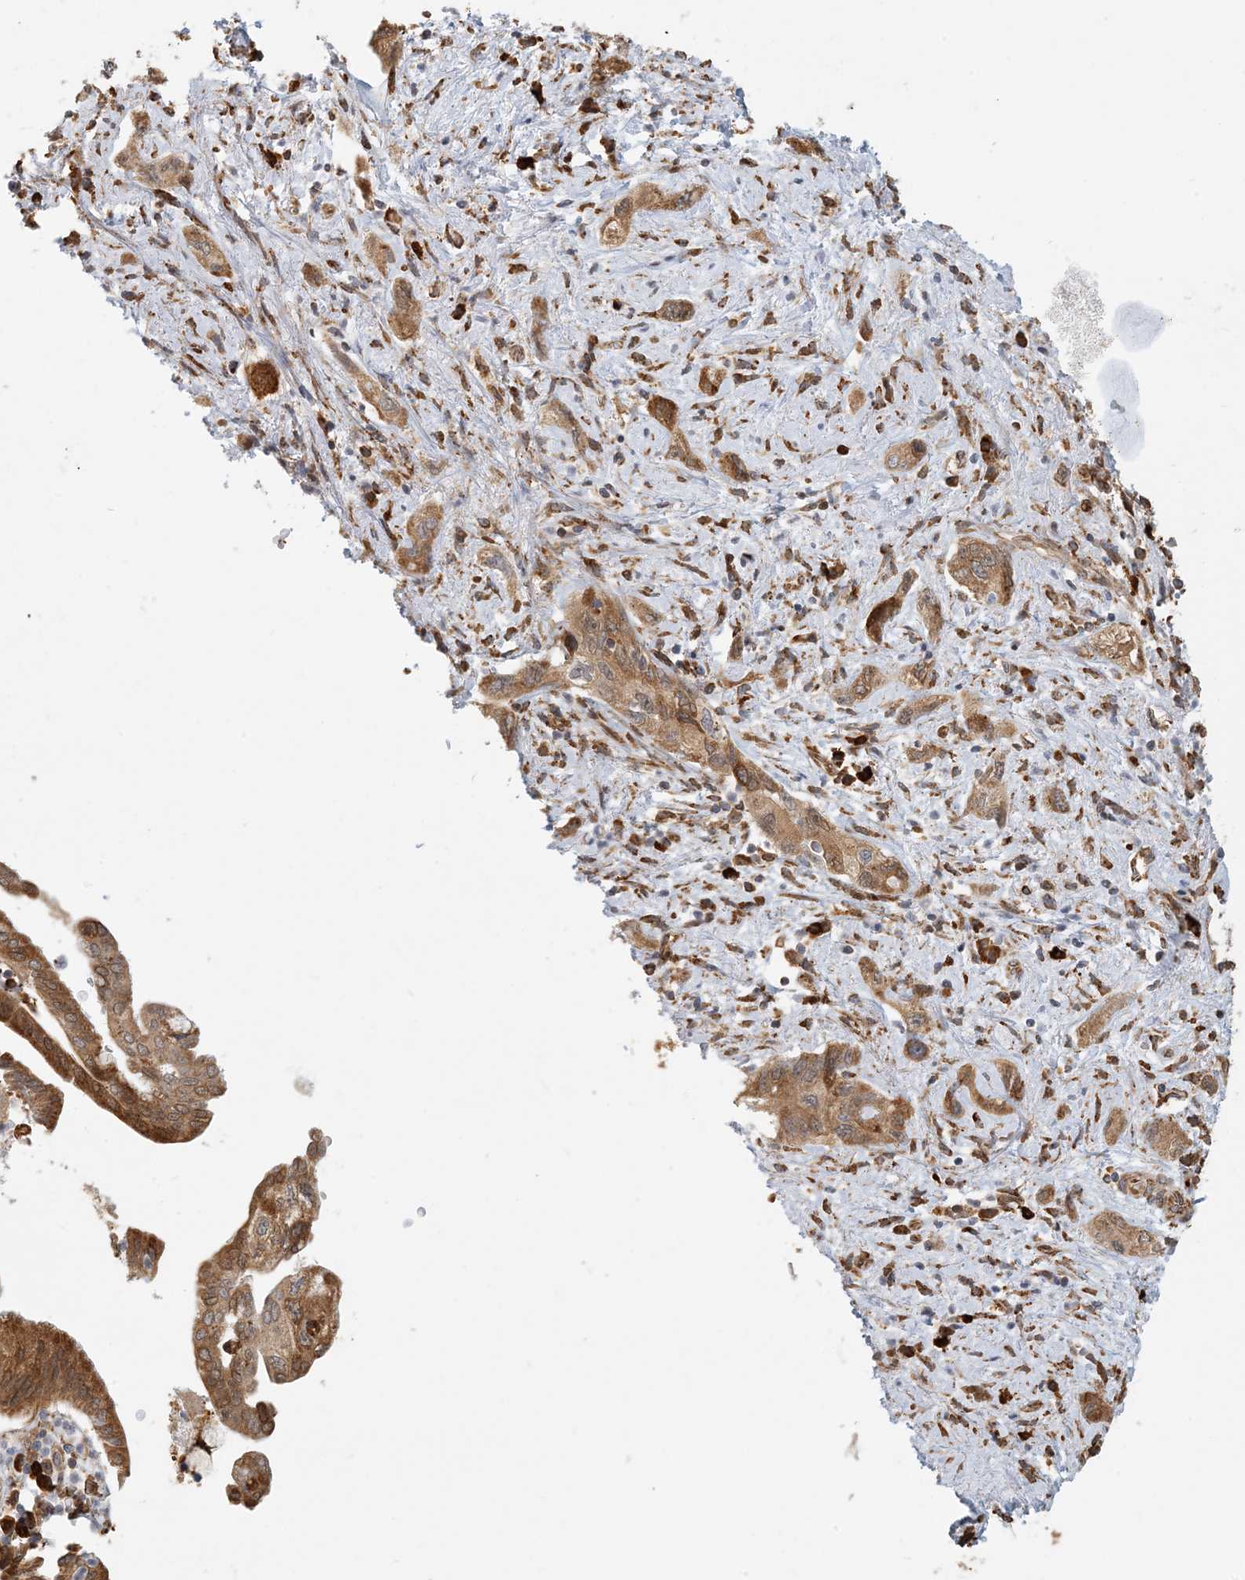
{"staining": {"intensity": "moderate", "quantity": ">75%", "location": "cytoplasmic/membranous"}, "tissue": "pancreatic cancer", "cell_type": "Tumor cells", "image_type": "cancer", "snomed": [{"axis": "morphology", "description": "Adenocarcinoma, NOS"}, {"axis": "topography", "description": "Pancreas"}], "caption": "Immunohistochemistry photomicrograph of neoplastic tissue: pancreatic adenocarcinoma stained using IHC reveals medium levels of moderate protein expression localized specifically in the cytoplasmic/membranous of tumor cells, appearing as a cytoplasmic/membranous brown color.", "gene": "HNMT", "patient": {"sex": "female", "age": 73}}